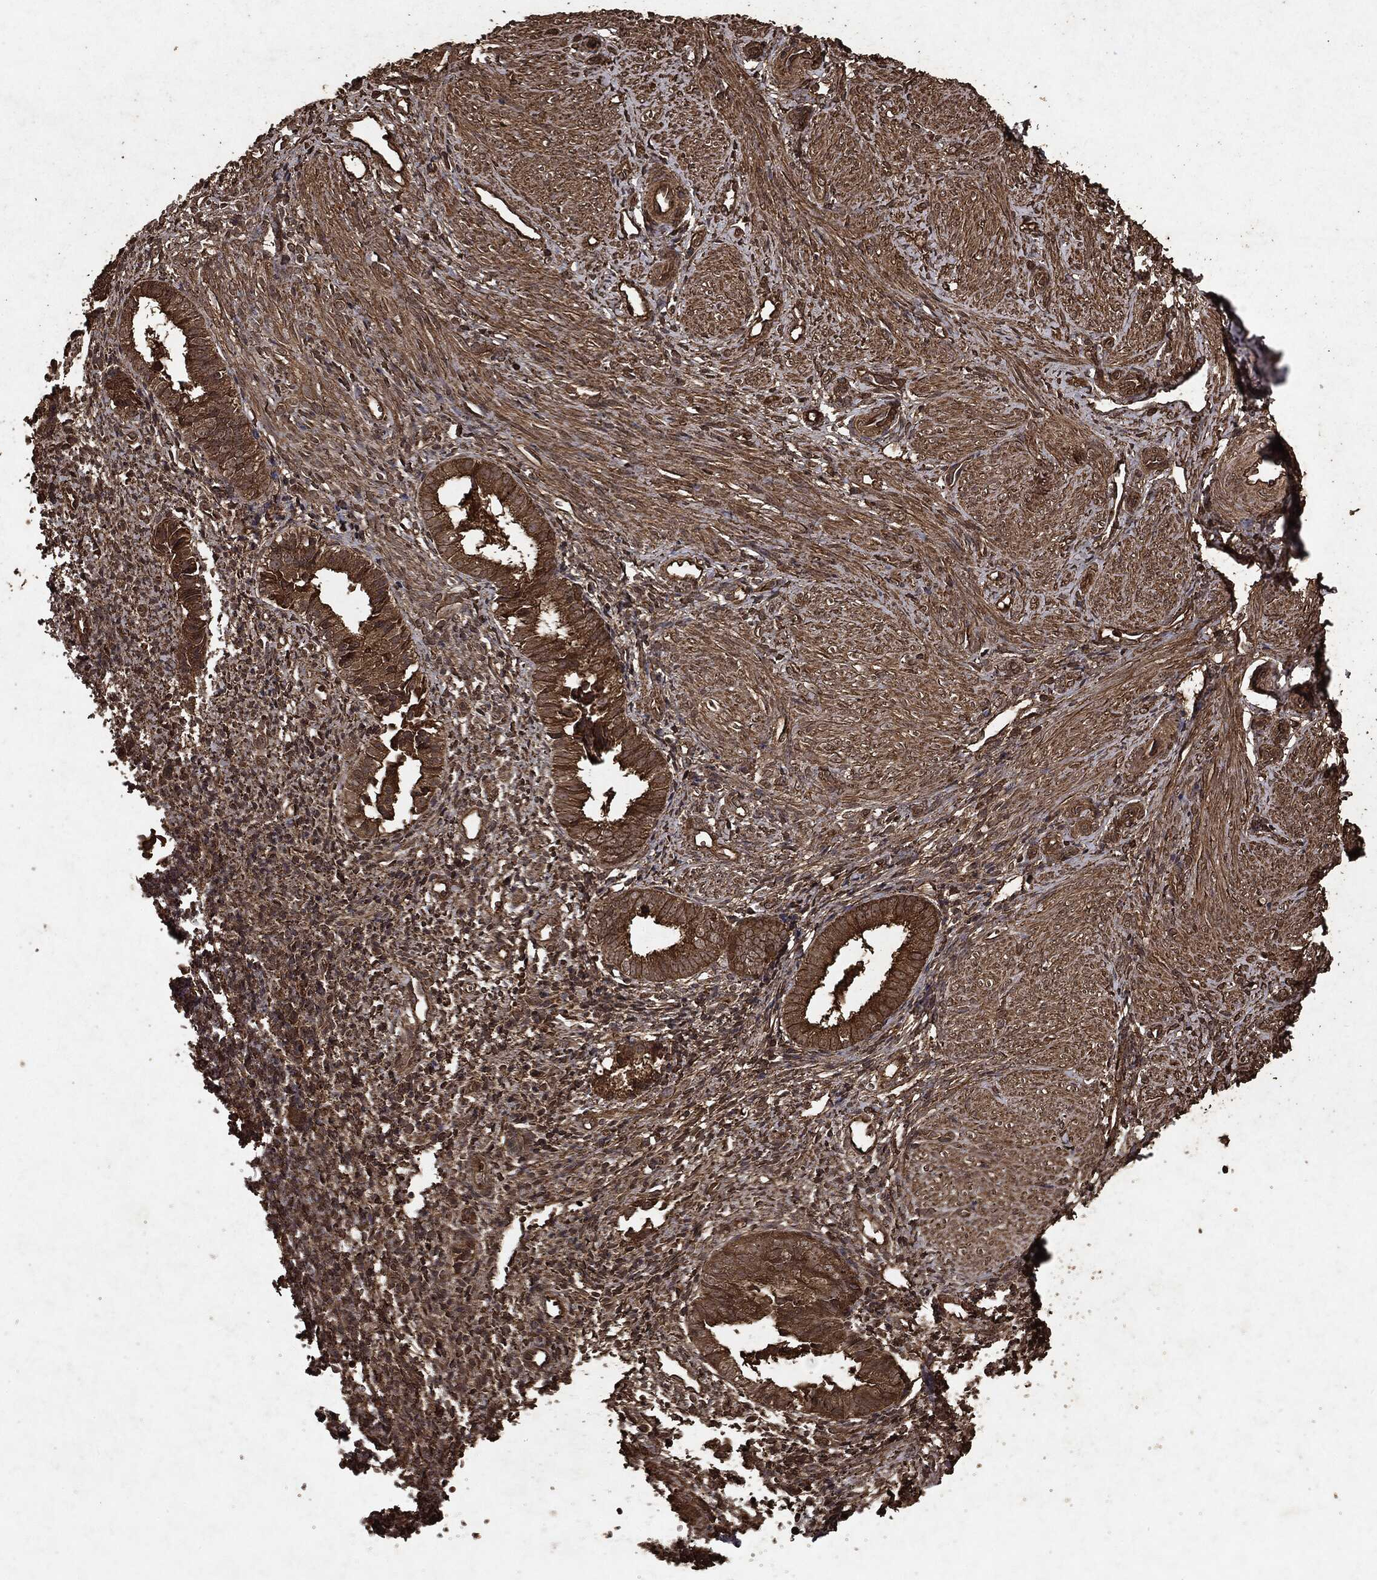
{"staining": {"intensity": "strong", "quantity": ">75%", "location": "cytoplasmic/membranous"}, "tissue": "endometrium", "cell_type": "Cells in endometrial stroma", "image_type": "normal", "snomed": [{"axis": "morphology", "description": "Normal tissue, NOS"}, {"axis": "topography", "description": "Endometrium"}], "caption": "DAB (3,3'-diaminobenzidine) immunohistochemical staining of normal endometrium shows strong cytoplasmic/membranous protein expression in about >75% of cells in endometrial stroma. (DAB (3,3'-diaminobenzidine) IHC with brightfield microscopy, high magnification).", "gene": "ARAF", "patient": {"sex": "female", "age": 47}}